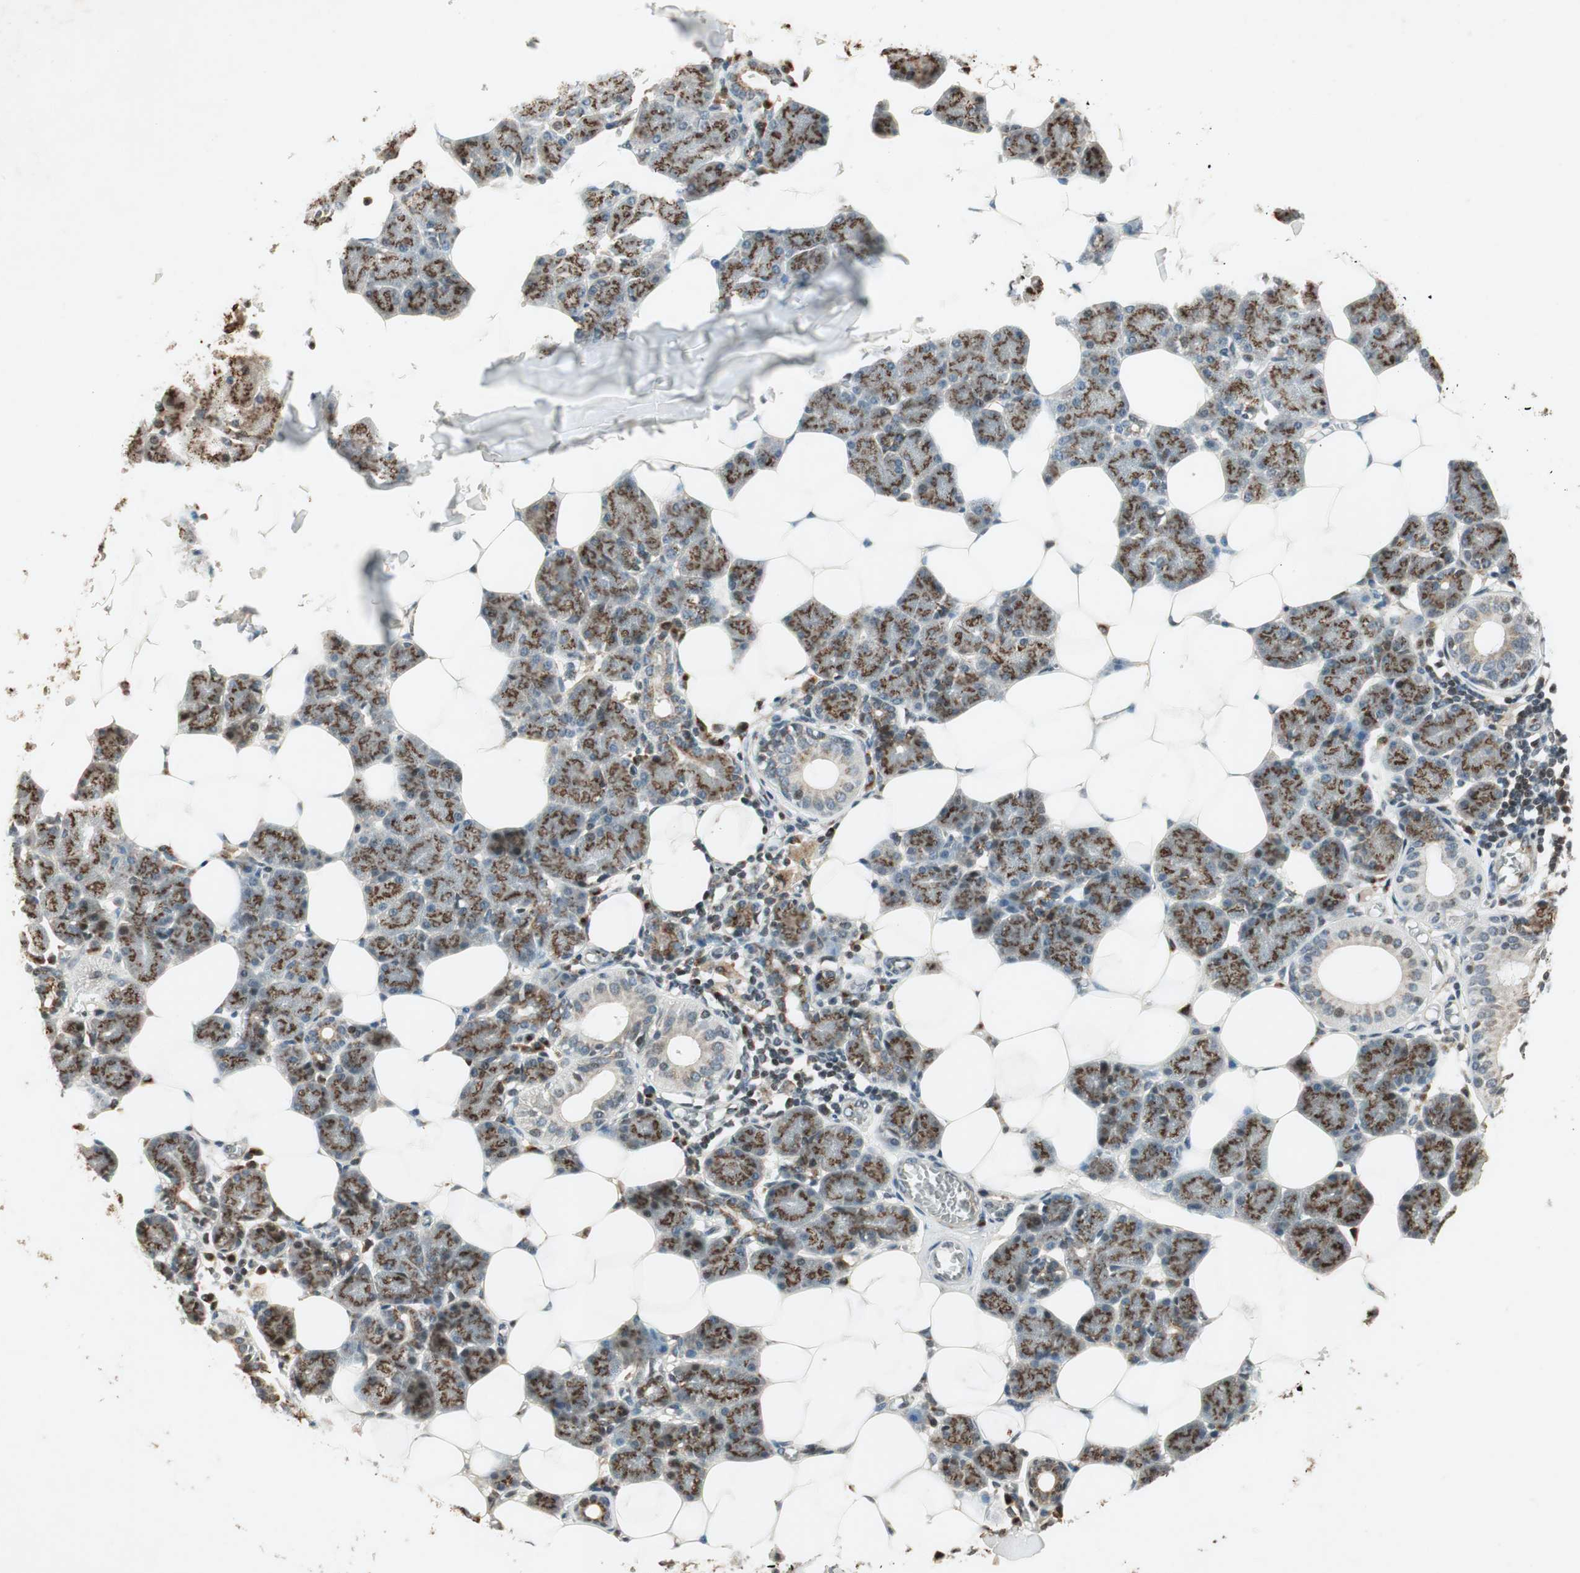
{"staining": {"intensity": "moderate", "quantity": ">75%", "location": "cytoplasmic/membranous"}, "tissue": "salivary gland", "cell_type": "Glandular cells", "image_type": "normal", "snomed": [{"axis": "morphology", "description": "Normal tissue, NOS"}, {"axis": "morphology", "description": "Adenoma, NOS"}, {"axis": "topography", "description": "Salivary gland"}], "caption": "Human salivary gland stained for a protein (brown) displays moderate cytoplasmic/membranous positive positivity in about >75% of glandular cells.", "gene": "NEO1", "patient": {"sex": "female", "age": 32}}